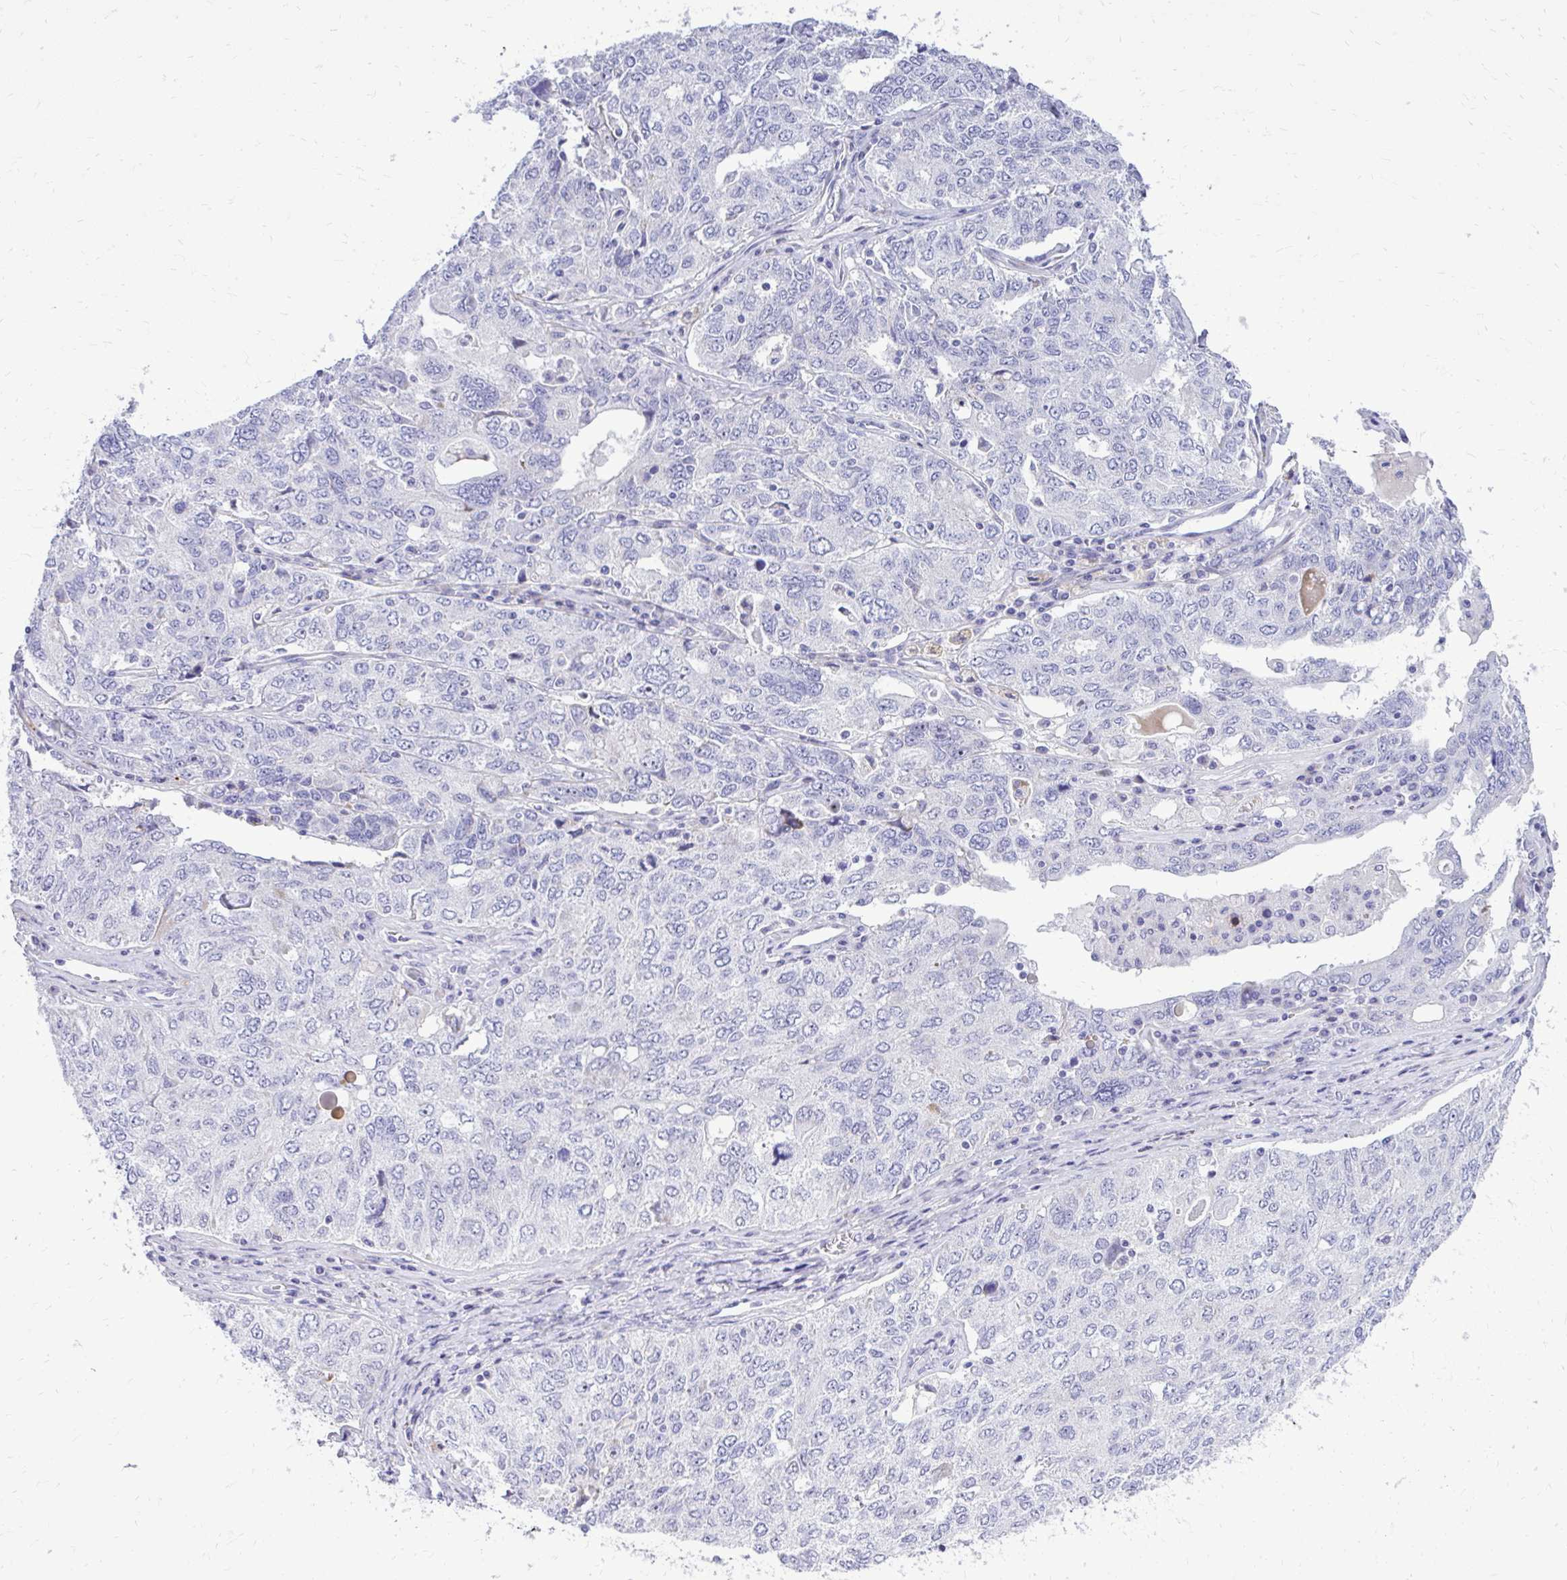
{"staining": {"intensity": "negative", "quantity": "none", "location": "none"}, "tissue": "ovarian cancer", "cell_type": "Tumor cells", "image_type": "cancer", "snomed": [{"axis": "morphology", "description": "Carcinoma, endometroid"}, {"axis": "topography", "description": "Ovary"}], "caption": "A histopathology image of endometroid carcinoma (ovarian) stained for a protein shows no brown staining in tumor cells.", "gene": "BCL6B", "patient": {"sex": "female", "age": 62}}